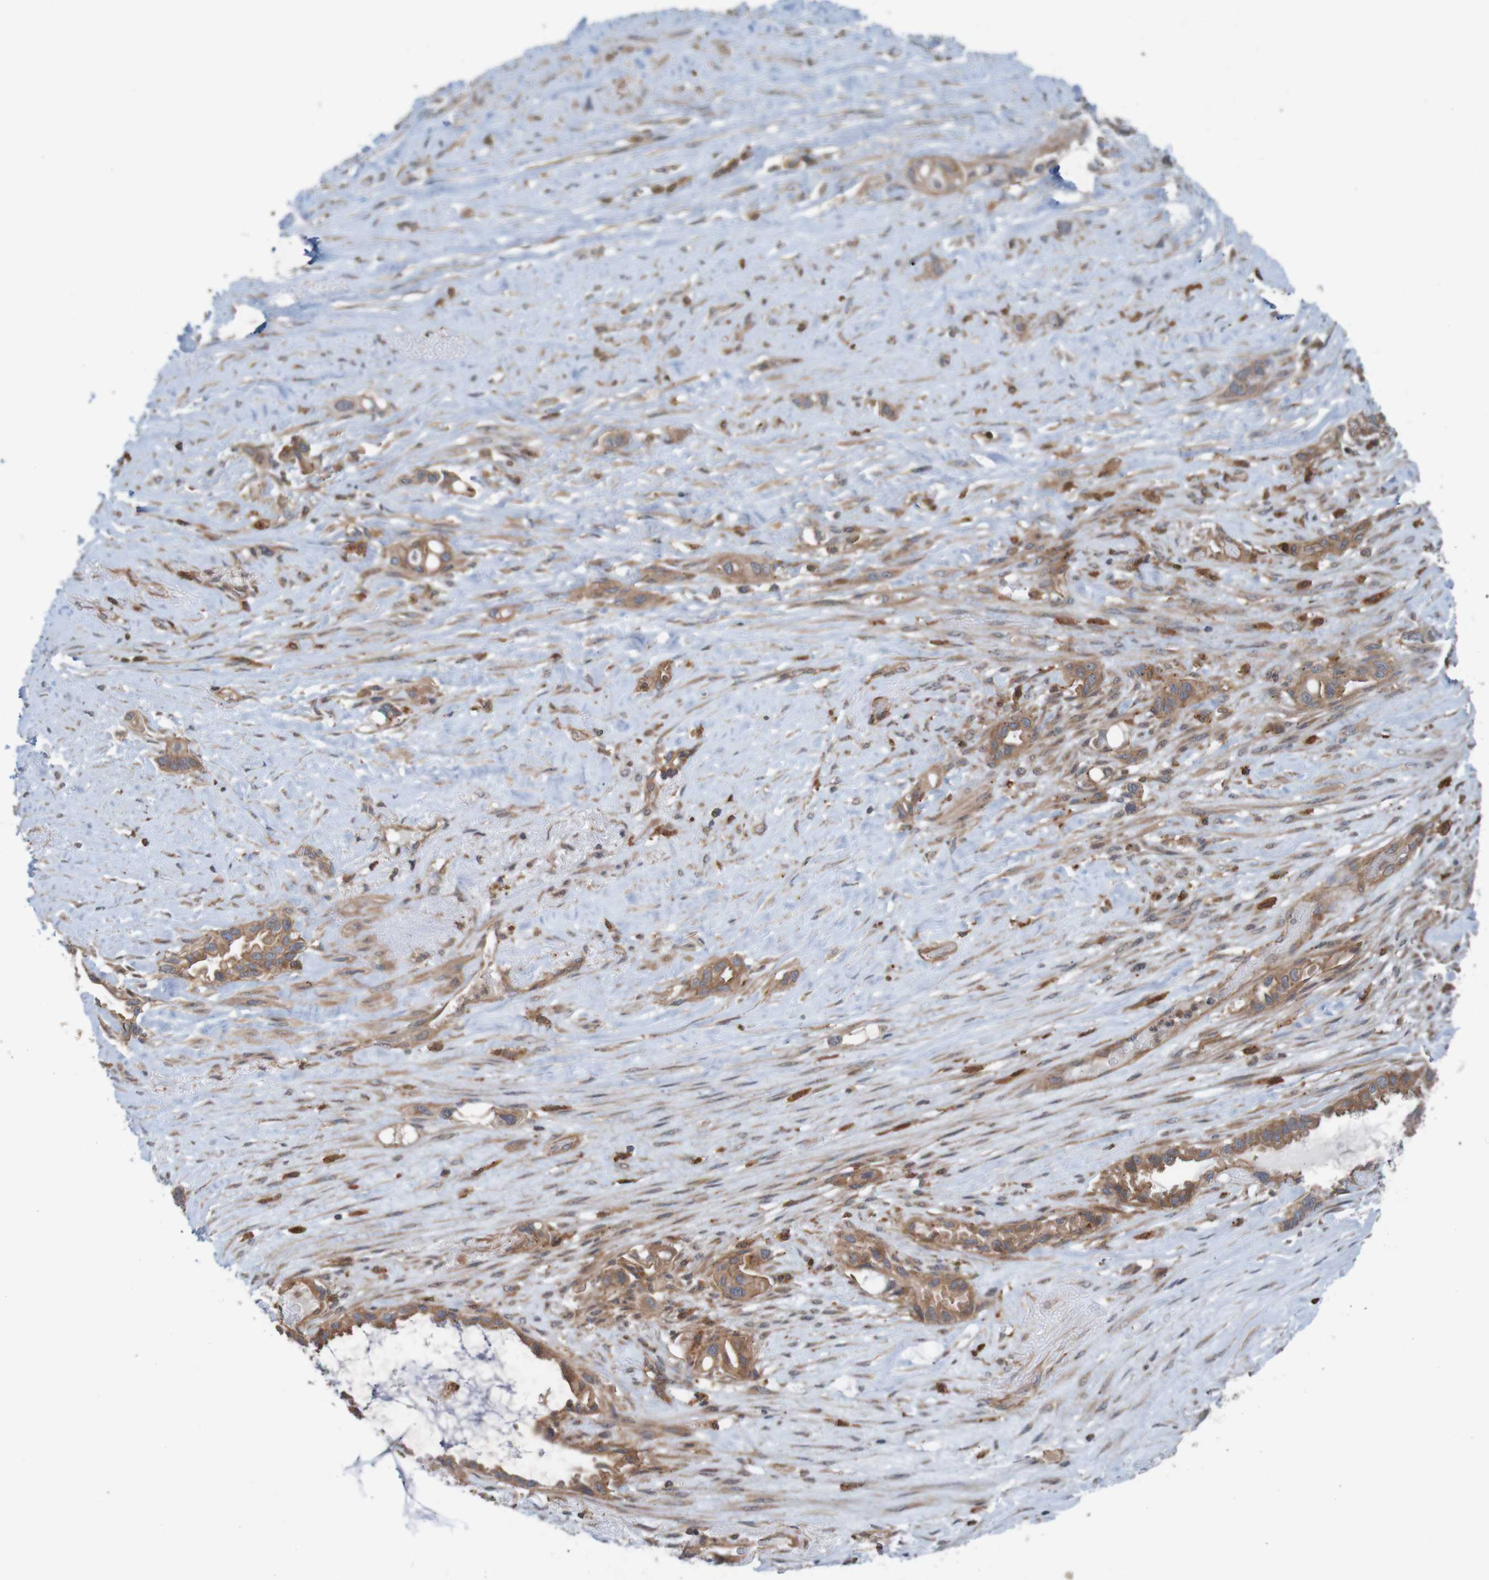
{"staining": {"intensity": "moderate", "quantity": ">75%", "location": "cytoplasmic/membranous"}, "tissue": "liver cancer", "cell_type": "Tumor cells", "image_type": "cancer", "snomed": [{"axis": "morphology", "description": "Cholangiocarcinoma"}, {"axis": "topography", "description": "Liver"}], "caption": "Immunohistochemical staining of liver cancer exhibits medium levels of moderate cytoplasmic/membranous staining in approximately >75% of tumor cells.", "gene": "ARHGEF11", "patient": {"sex": "female", "age": 65}}